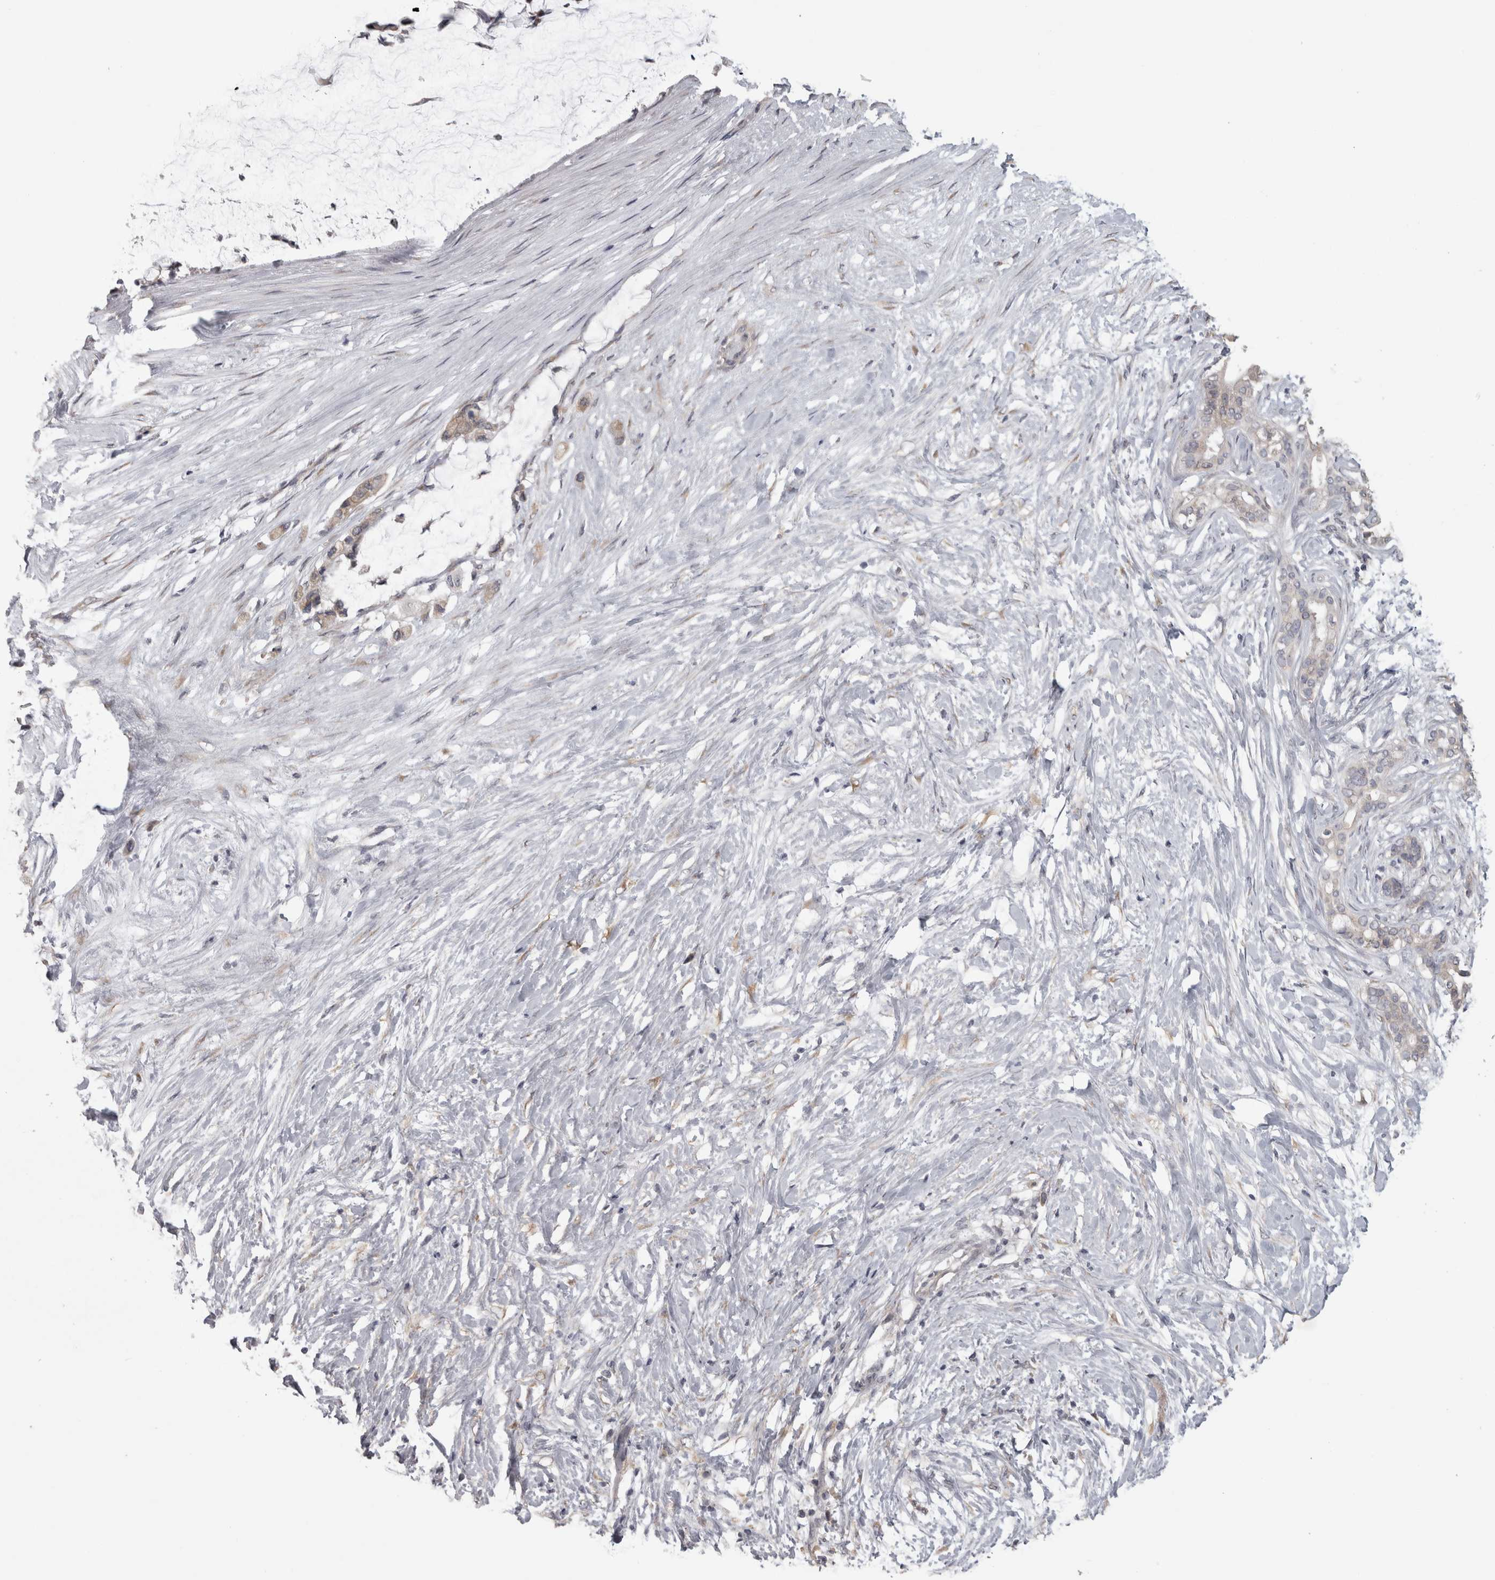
{"staining": {"intensity": "weak", "quantity": "<25%", "location": "cytoplasmic/membranous"}, "tissue": "pancreatic cancer", "cell_type": "Tumor cells", "image_type": "cancer", "snomed": [{"axis": "morphology", "description": "Adenocarcinoma, NOS"}, {"axis": "topography", "description": "Pancreas"}], "caption": "Tumor cells show no significant expression in pancreatic cancer (adenocarcinoma).", "gene": "RAB29", "patient": {"sex": "male", "age": 41}}